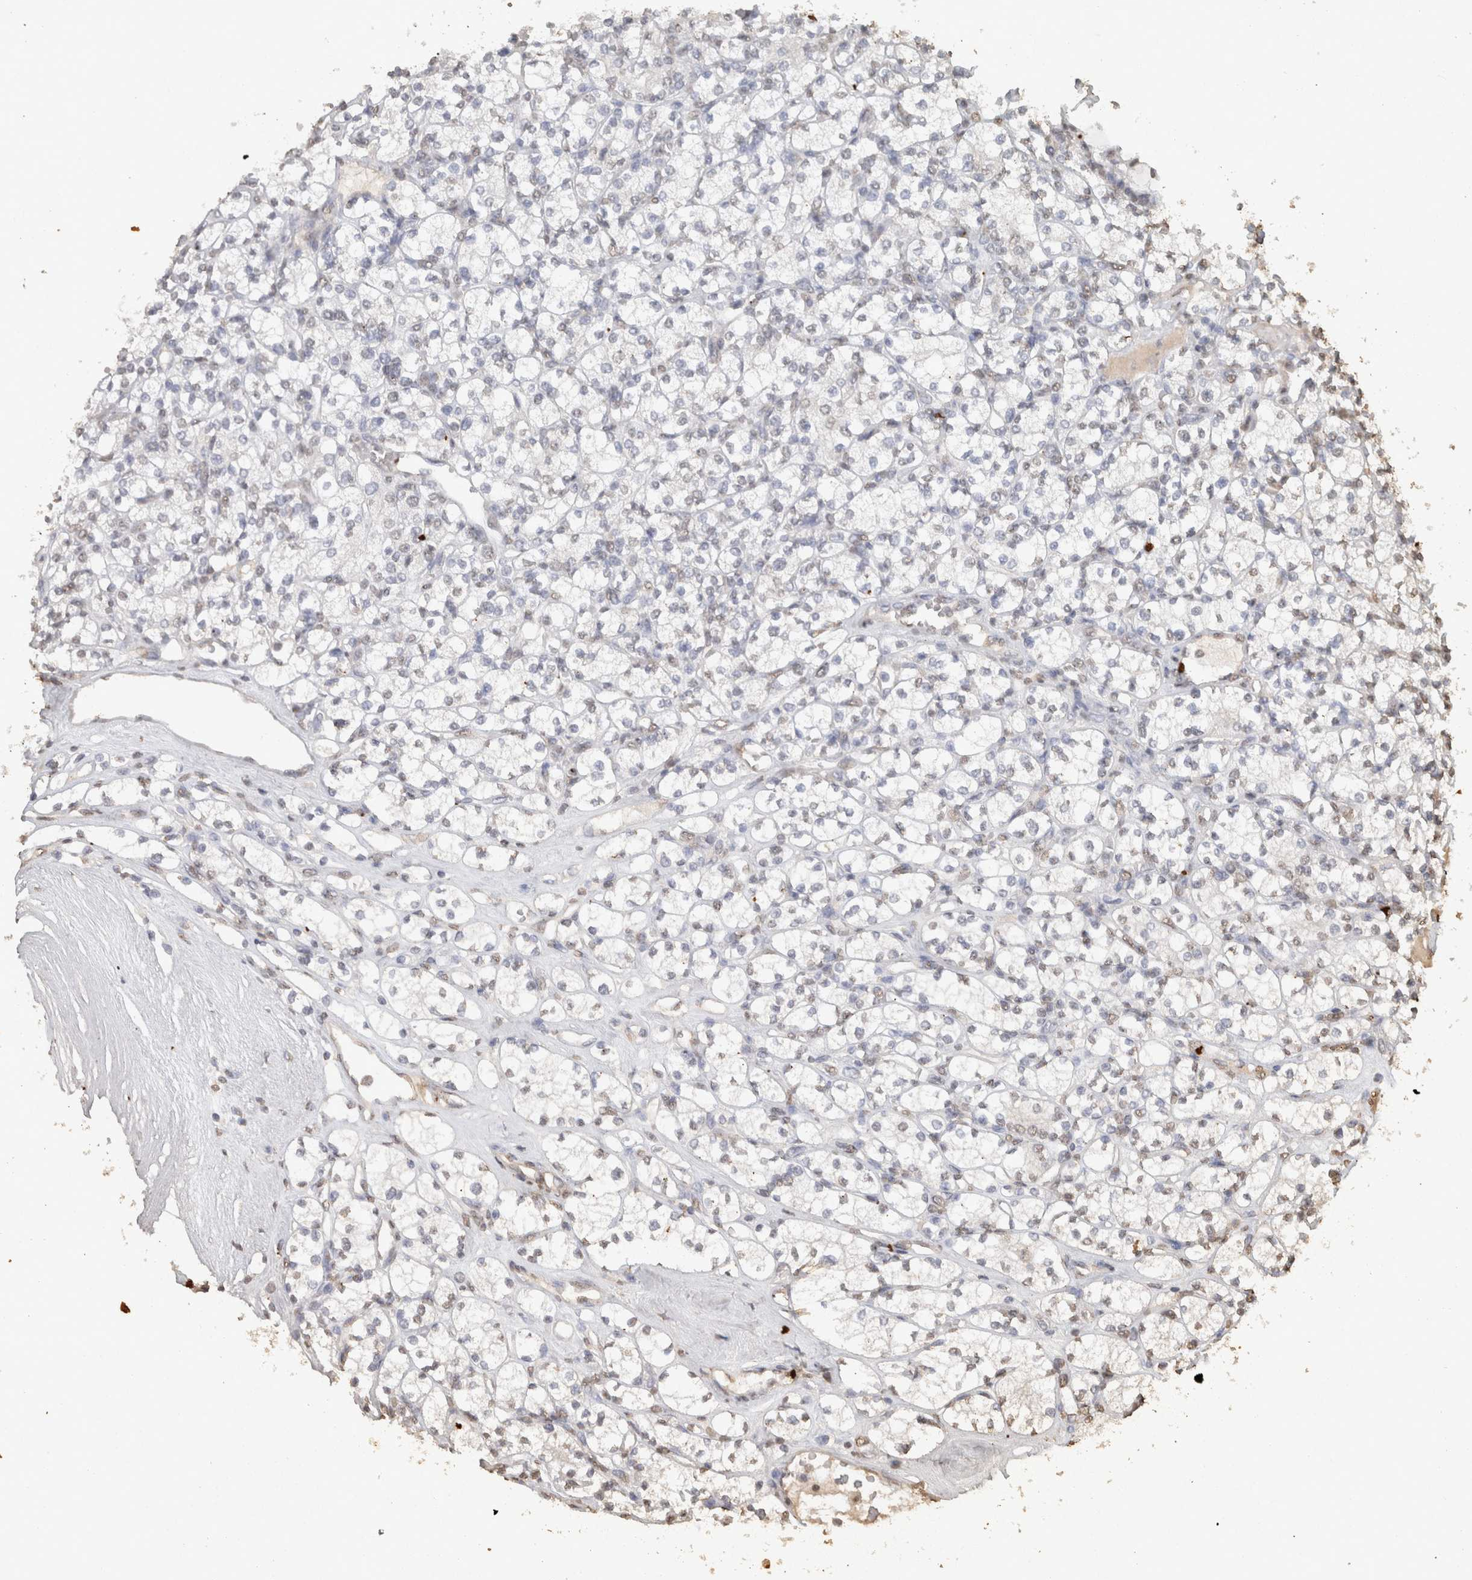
{"staining": {"intensity": "weak", "quantity": "<25%", "location": "nuclear"}, "tissue": "renal cancer", "cell_type": "Tumor cells", "image_type": "cancer", "snomed": [{"axis": "morphology", "description": "Adenocarcinoma, NOS"}, {"axis": "topography", "description": "Kidney"}], "caption": "Image shows no protein expression in tumor cells of renal cancer tissue.", "gene": "HAND2", "patient": {"sex": "male", "age": 77}}